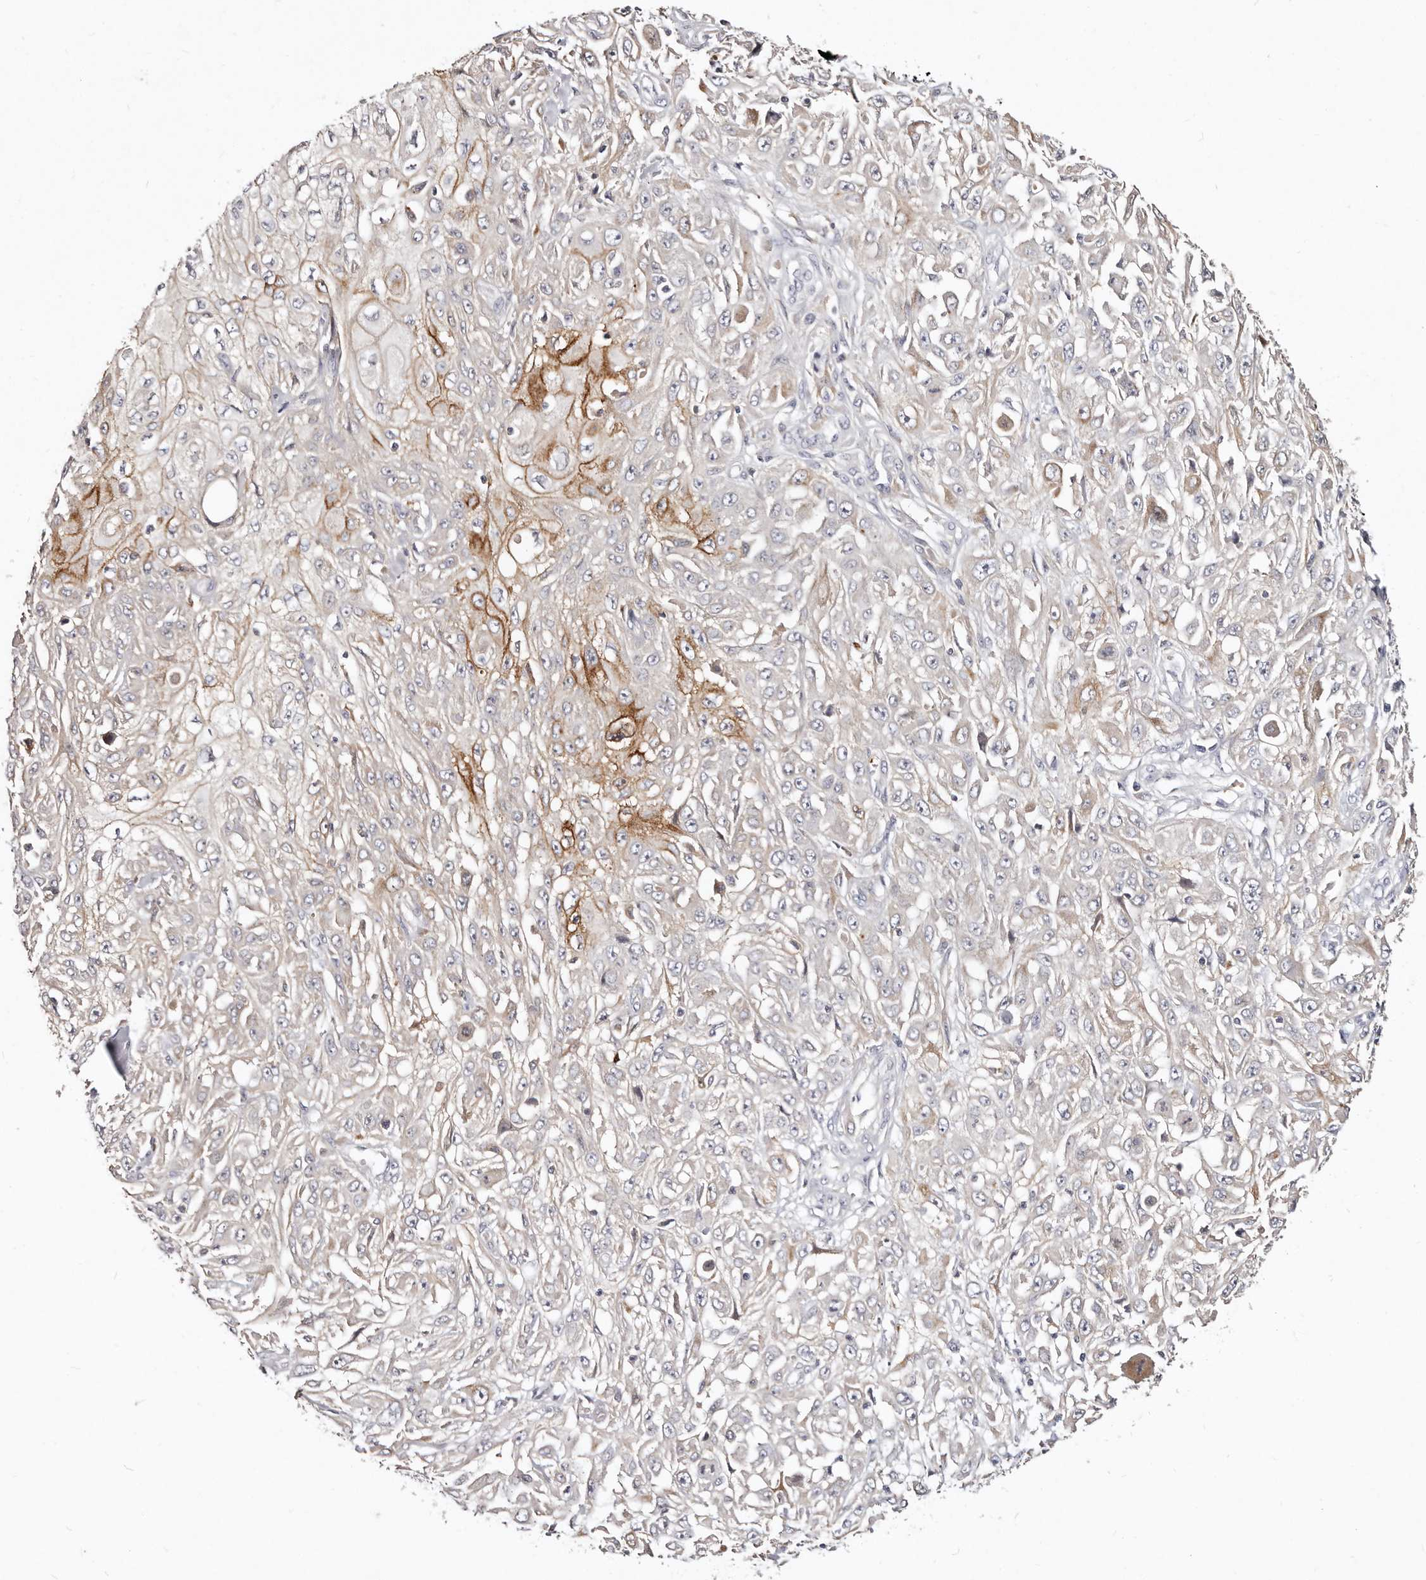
{"staining": {"intensity": "moderate", "quantity": "<25%", "location": "cytoplasmic/membranous"}, "tissue": "skin cancer", "cell_type": "Tumor cells", "image_type": "cancer", "snomed": [{"axis": "morphology", "description": "Squamous cell carcinoma, NOS"}, {"axis": "morphology", "description": "Squamous cell carcinoma, metastatic, NOS"}, {"axis": "topography", "description": "Skin"}, {"axis": "topography", "description": "Lymph node"}], "caption": "About <25% of tumor cells in human skin squamous cell carcinoma reveal moderate cytoplasmic/membranous protein positivity as visualized by brown immunohistochemical staining.", "gene": "MRPS33", "patient": {"sex": "male", "age": 75}}